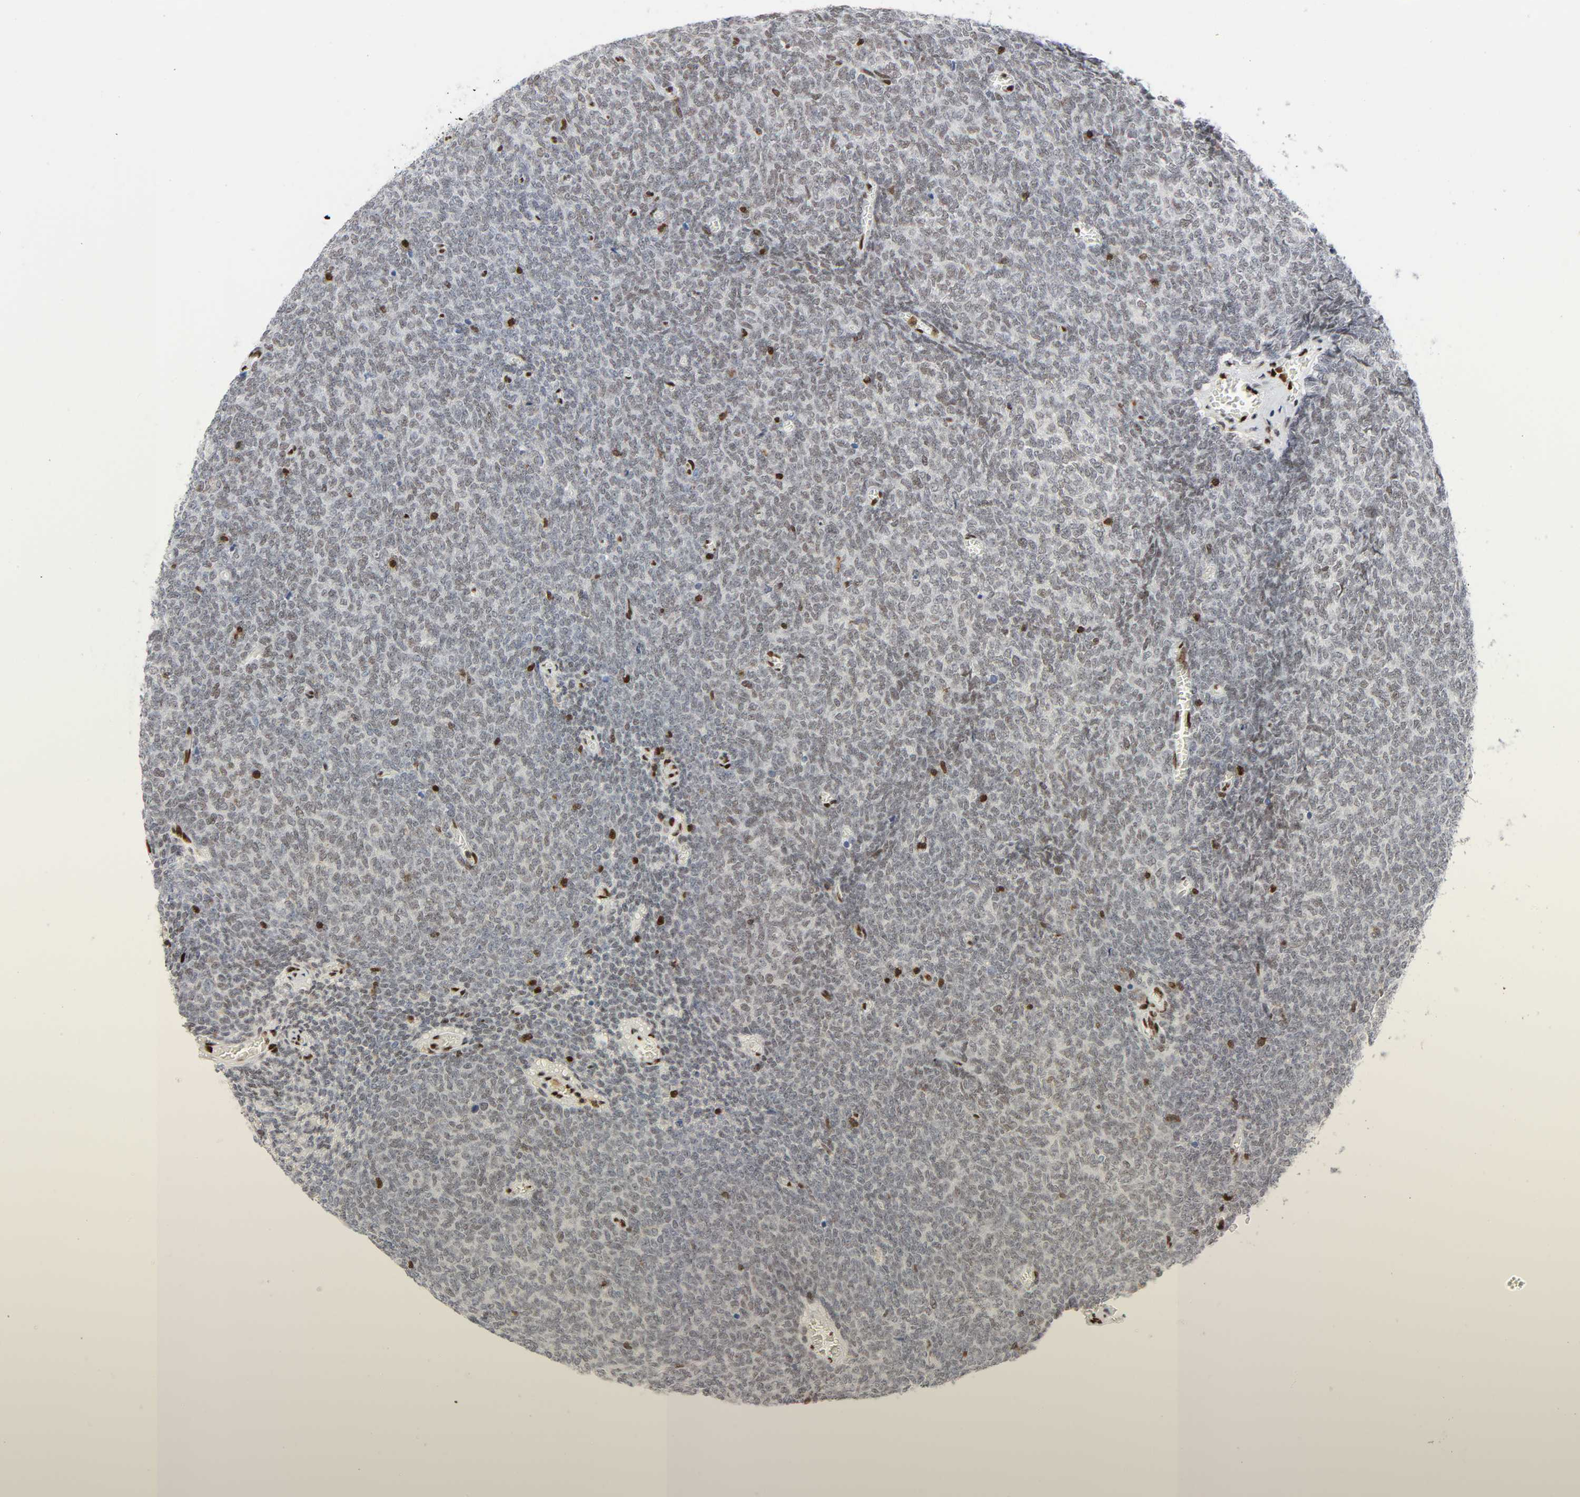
{"staining": {"intensity": "moderate", "quantity": "<25%", "location": "nuclear"}, "tissue": "renal cancer", "cell_type": "Tumor cells", "image_type": "cancer", "snomed": [{"axis": "morphology", "description": "Neoplasm, malignant, NOS"}, {"axis": "topography", "description": "Kidney"}], "caption": "This is a histology image of immunohistochemistry staining of renal cancer, which shows moderate expression in the nuclear of tumor cells.", "gene": "WAS", "patient": {"sex": "male", "age": 28}}